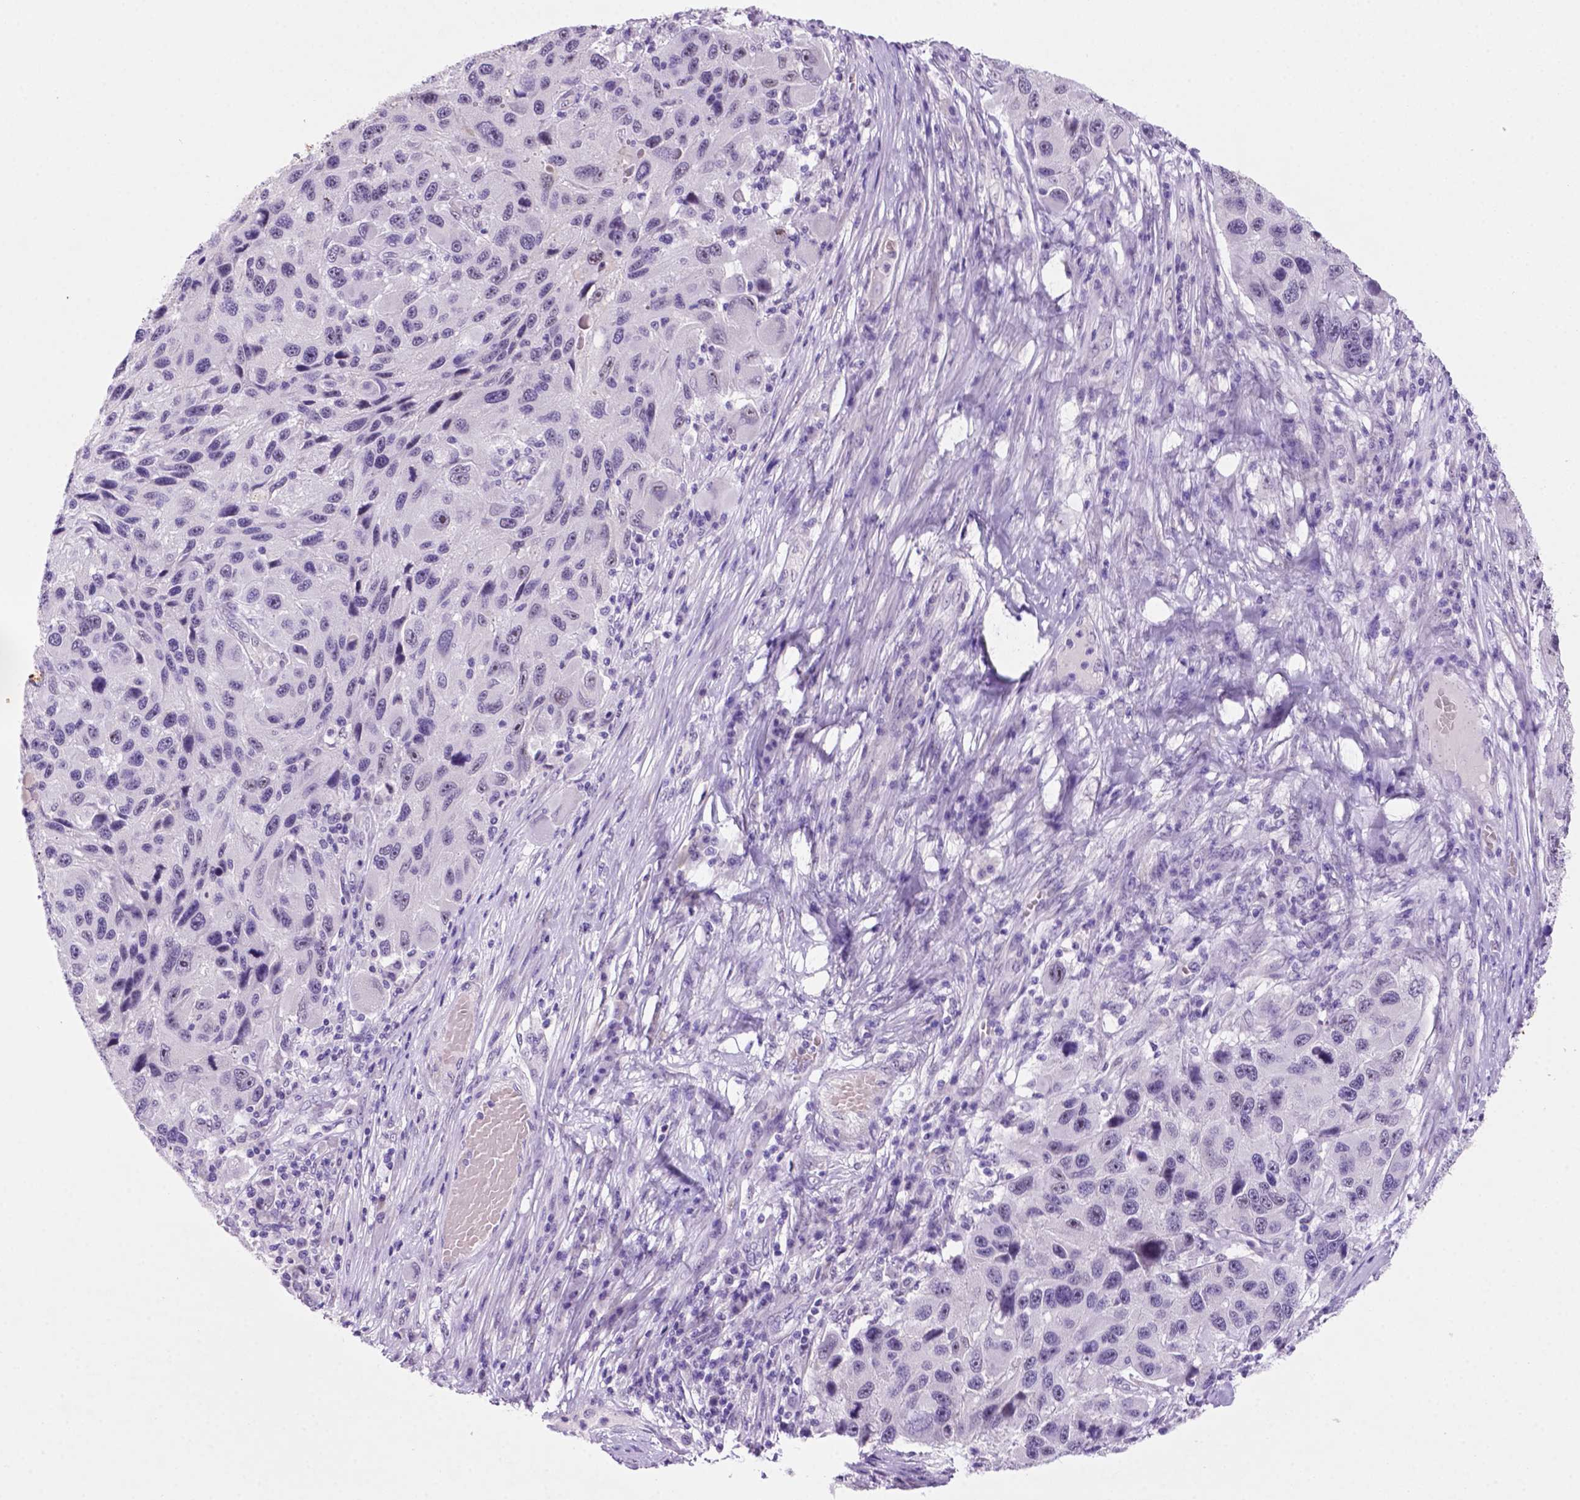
{"staining": {"intensity": "negative", "quantity": "none", "location": "none"}, "tissue": "melanoma", "cell_type": "Tumor cells", "image_type": "cancer", "snomed": [{"axis": "morphology", "description": "Malignant melanoma, NOS"}, {"axis": "topography", "description": "Skin"}], "caption": "Photomicrograph shows no protein staining in tumor cells of malignant melanoma tissue. The staining was performed using DAB to visualize the protein expression in brown, while the nuclei were stained in blue with hematoxylin (Magnification: 20x).", "gene": "C18orf21", "patient": {"sex": "male", "age": 53}}